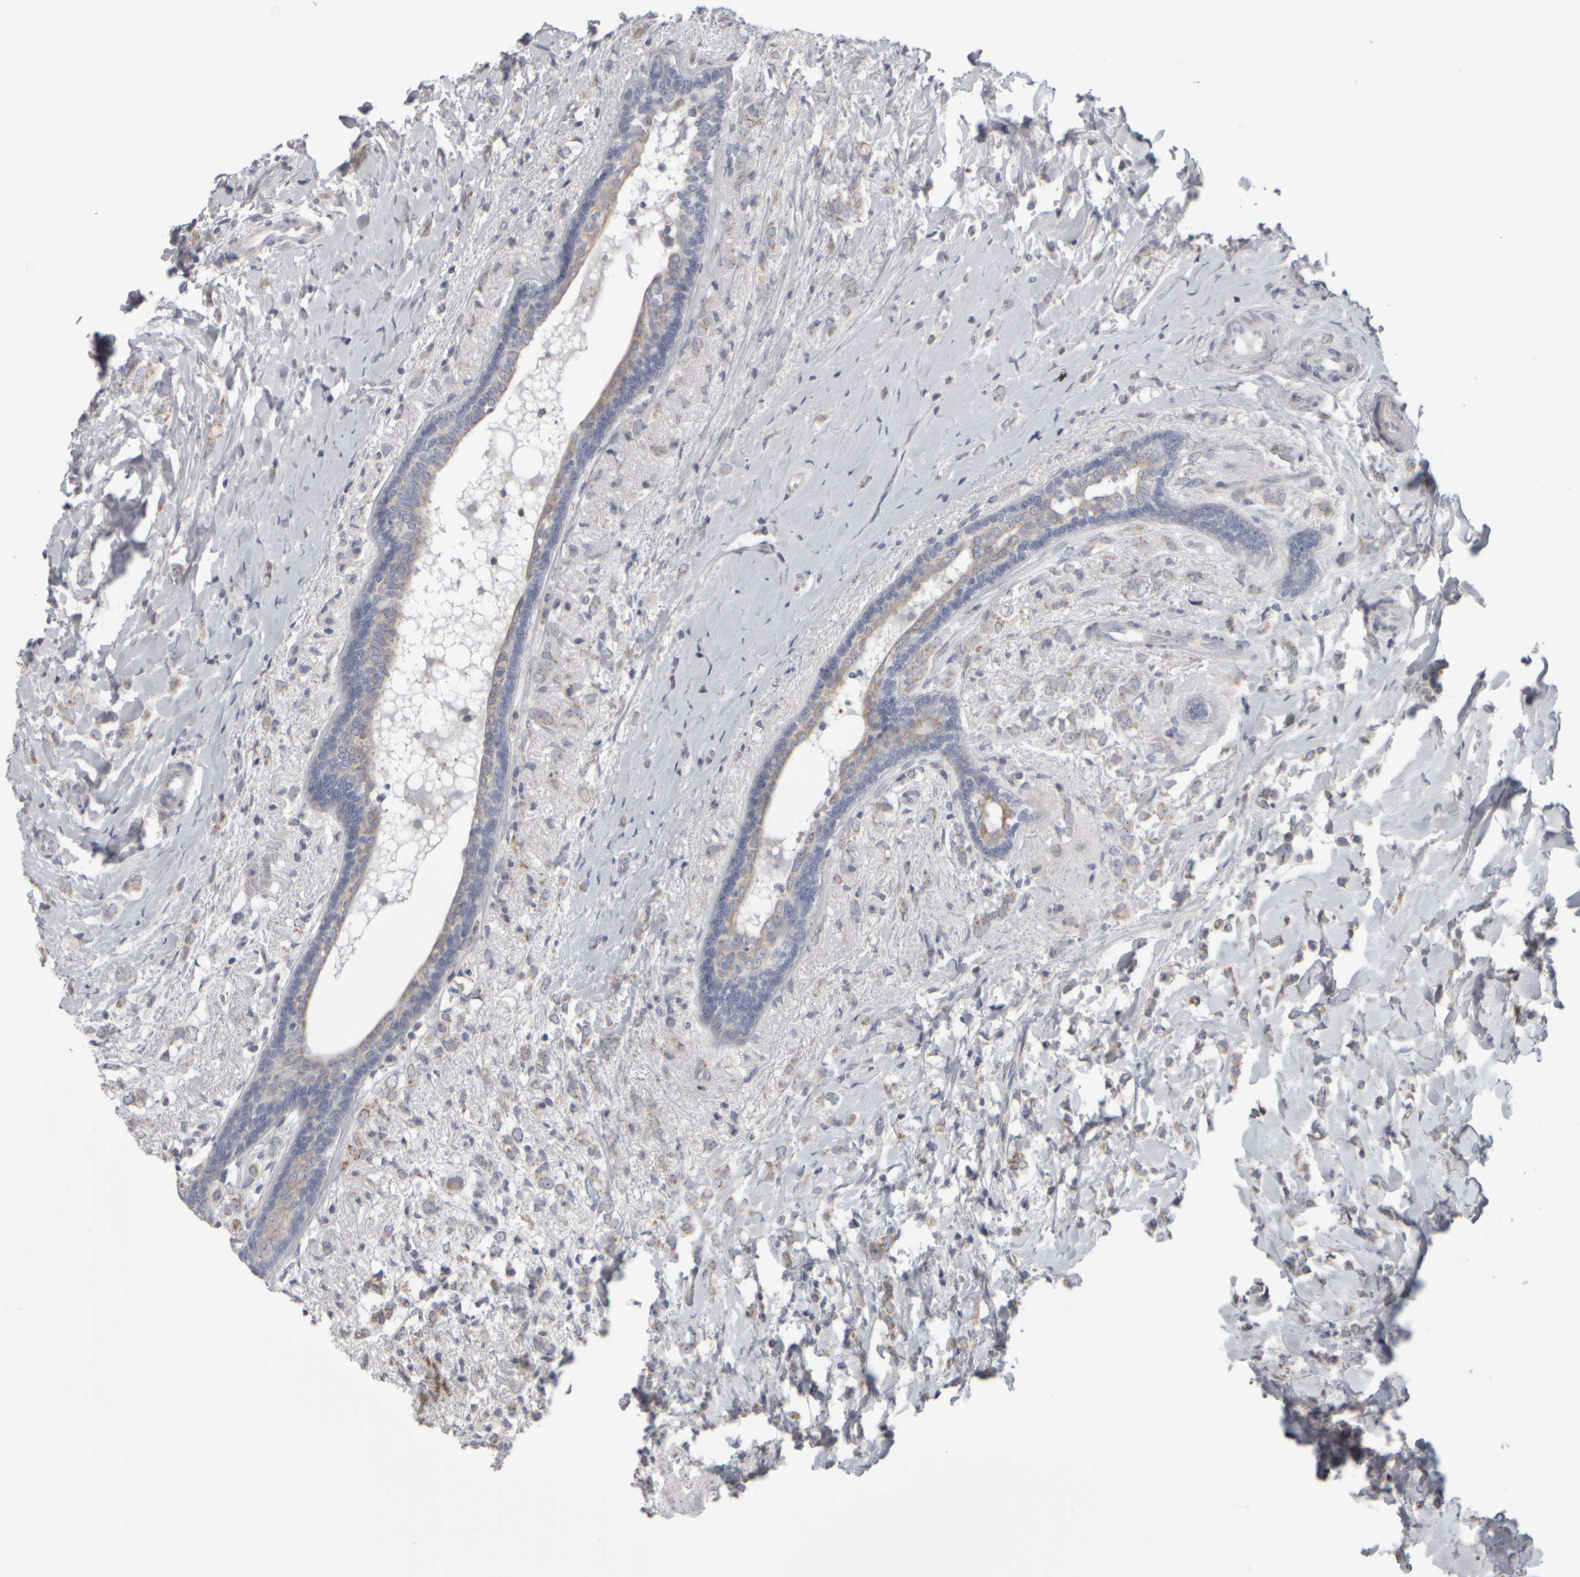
{"staining": {"intensity": "weak", "quantity": "25%-75%", "location": "cytoplasmic/membranous"}, "tissue": "breast cancer", "cell_type": "Tumor cells", "image_type": "cancer", "snomed": [{"axis": "morphology", "description": "Normal tissue, NOS"}, {"axis": "morphology", "description": "Lobular carcinoma"}, {"axis": "topography", "description": "Breast"}], "caption": "An immunohistochemistry photomicrograph of neoplastic tissue is shown. Protein staining in brown labels weak cytoplasmic/membranous positivity in breast cancer within tumor cells. (DAB (3,3'-diaminobenzidine) IHC, brown staining for protein, blue staining for nuclei).", "gene": "SCO1", "patient": {"sex": "female", "age": 47}}